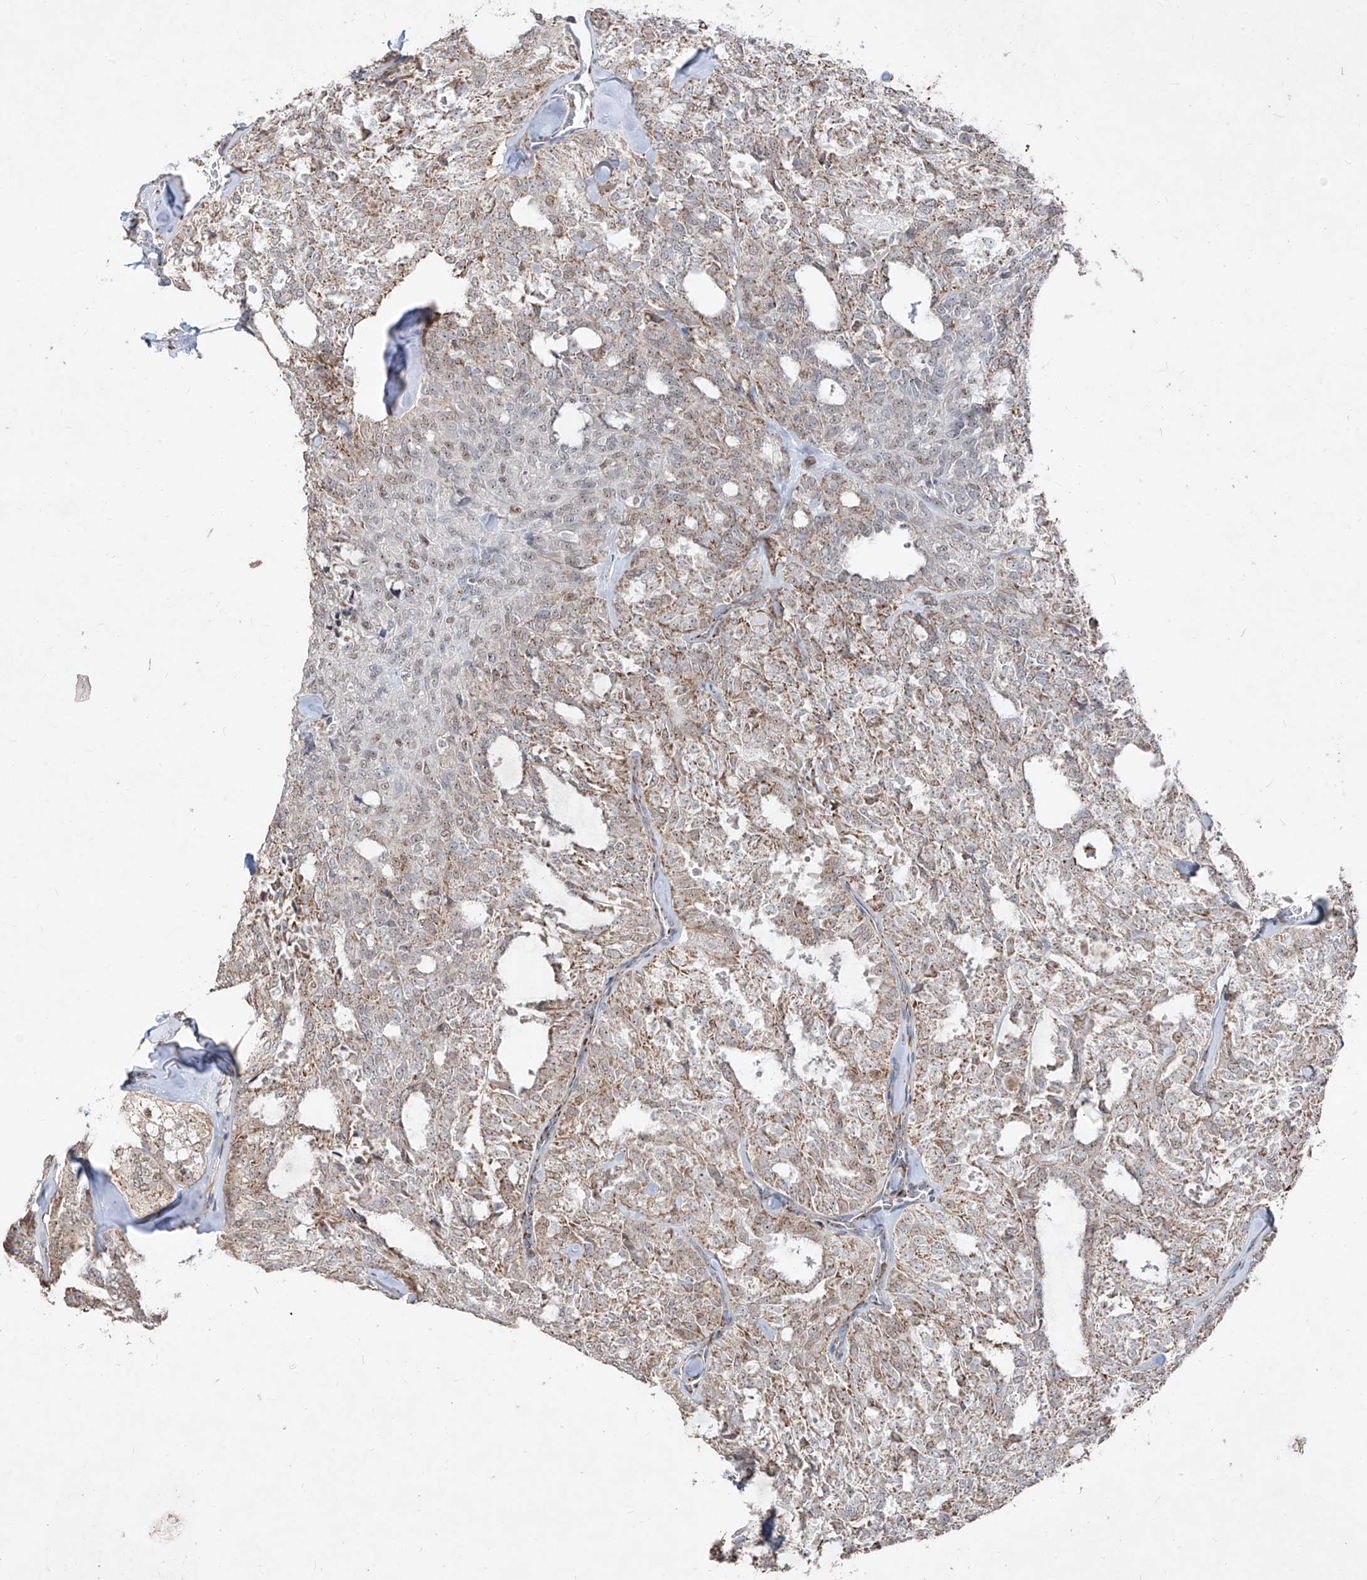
{"staining": {"intensity": "weak", "quantity": ">75%", "location": "cytoplasmic/membranous,nuclear"}, "tissue": "thyroid cancer", "cell_type": "Tumor cells", "image_type": "cancer", "snomed": [{"axis": "morphology", "description": "Follicular adenoma carcinoma, NOS"}, {"axis": "topography", "description": "Thyroid gland"}], "caption": "The photomicrograph displays immunohistochemical staining of thyroid follicular adenoma carcinoma. There is weak cytoplasmic/membranous and nuclear positivity is seen in about >75% of tumor cells.", "gene": "NDUFB3", "patient": {"sex": "male", "age": 75}}